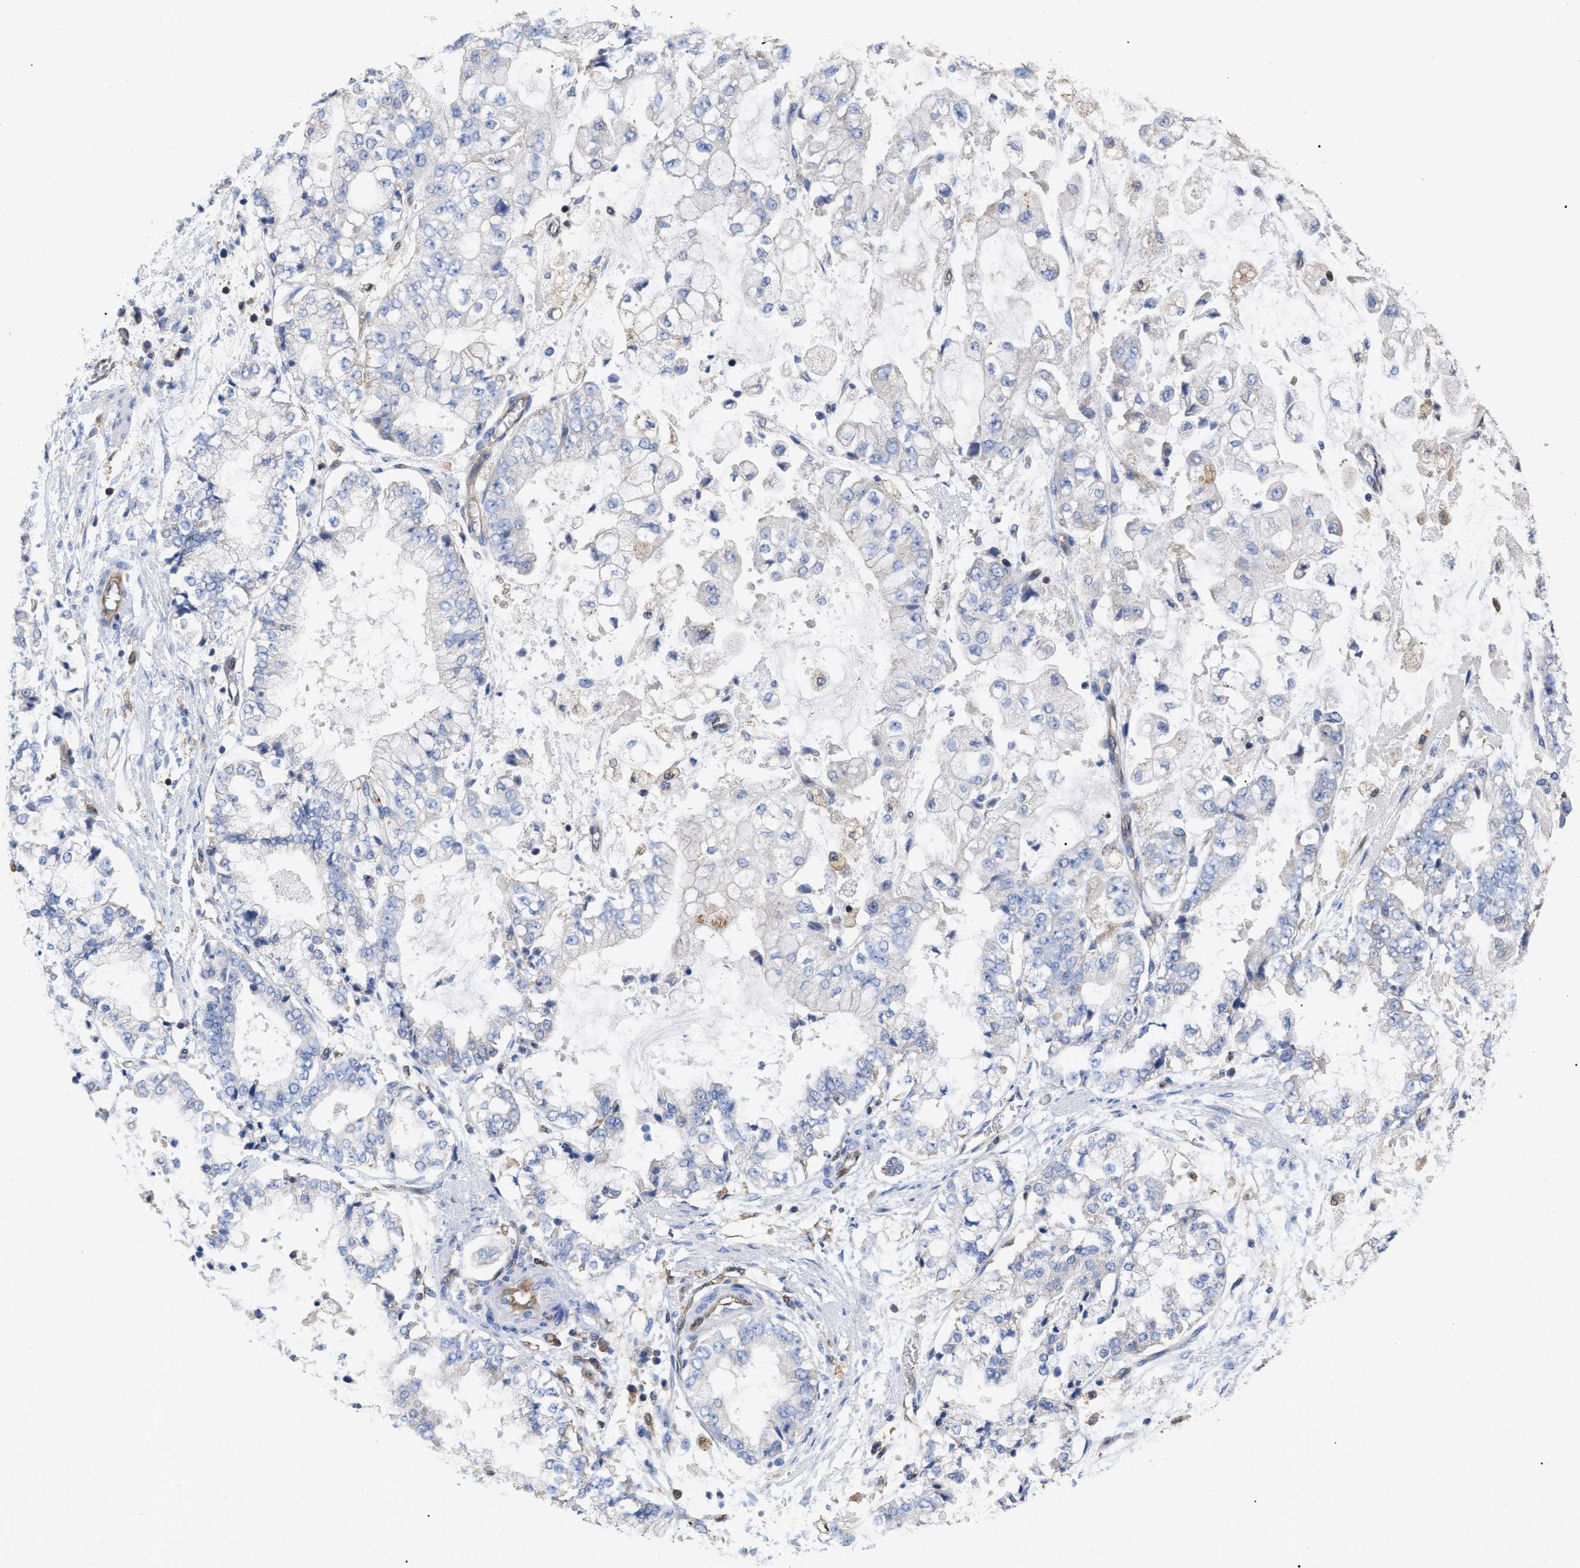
{"staining": {"intensity": "negative", "quantity": "none", "location": "none"}, "tissue": "stomach cancer", "cell_type": "Tumor cells", "image_type": "cancer", "snomed": [{"axis": "morphology", "description": "Adenocarcinoma, NOS"}, {"axis": "topography", "description": "Stomach"}], "caption": "Adenocarcinoma (stomach) was stained to show a protein in brown. There is no significant expression in tumor cells. The staining was performed using DAB (3,3'-diaminobenzidine) to visualize the protein expression in brown, while the nuclei were stained in blue with hematoxylin (Magnification: 20x).", "gene": "GIMAP4", "patient": {"sex": "male", "age": 76}}